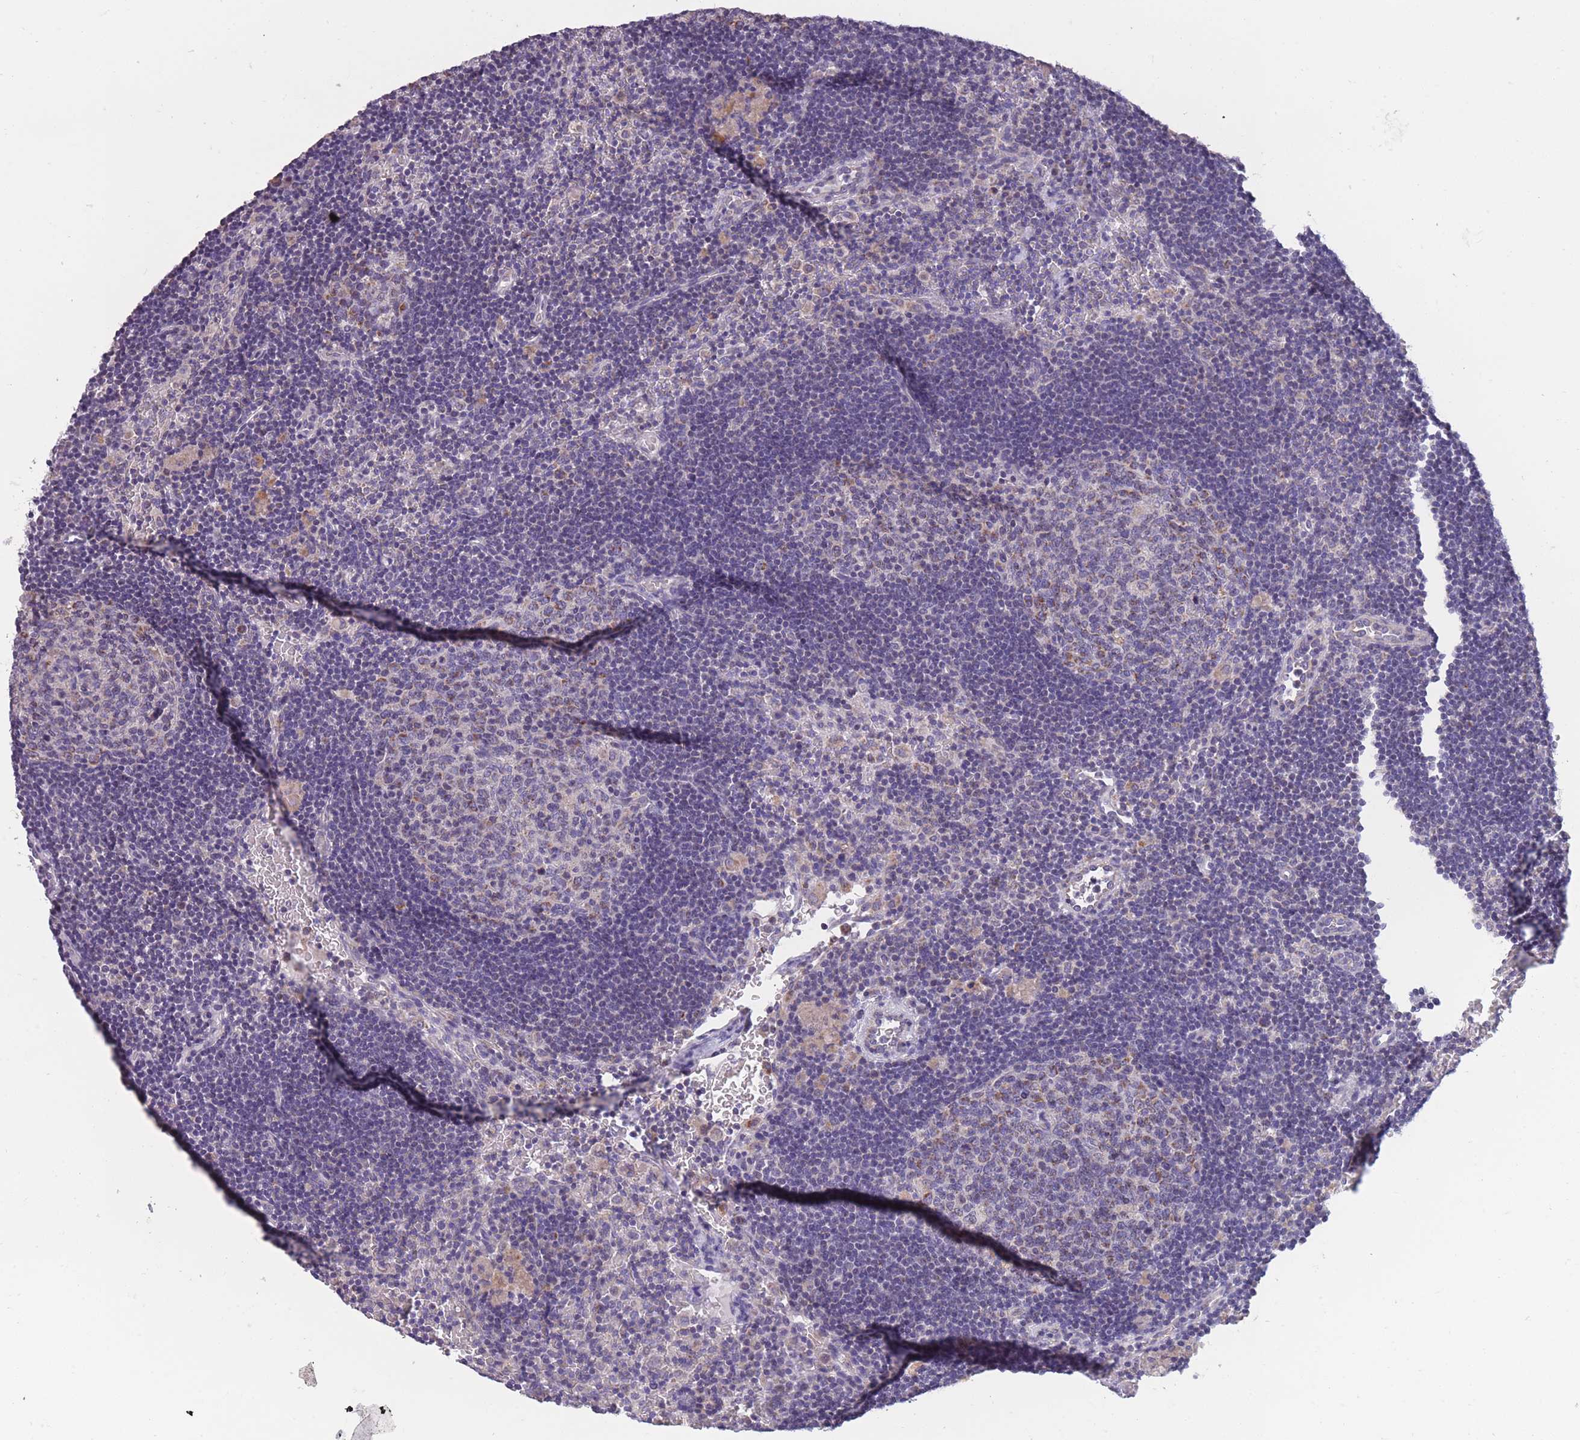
{"staining": {"intensity": "moderate", "quantity": "<25%", "location": "cytoplasmic/membranous"}, "tissue": "lymph node", "cell_type": "Germinal center cells", "image_type": "normal", "snomed": [{"axis": "morphology", "description": "Normal tissue, NOS"}, {"axis": "topography", "description": "Lymph node"}], "caption": "Protein staining of unremarkable lymph node shows moderate cytoplasmic/membranous positivity in approximately <25% of germinal center cells. (Brightfield microscopy of DAB IHC at high magnification).", "gene": "MRPS18C", "patient": {"sex": "male", "age": 62}}